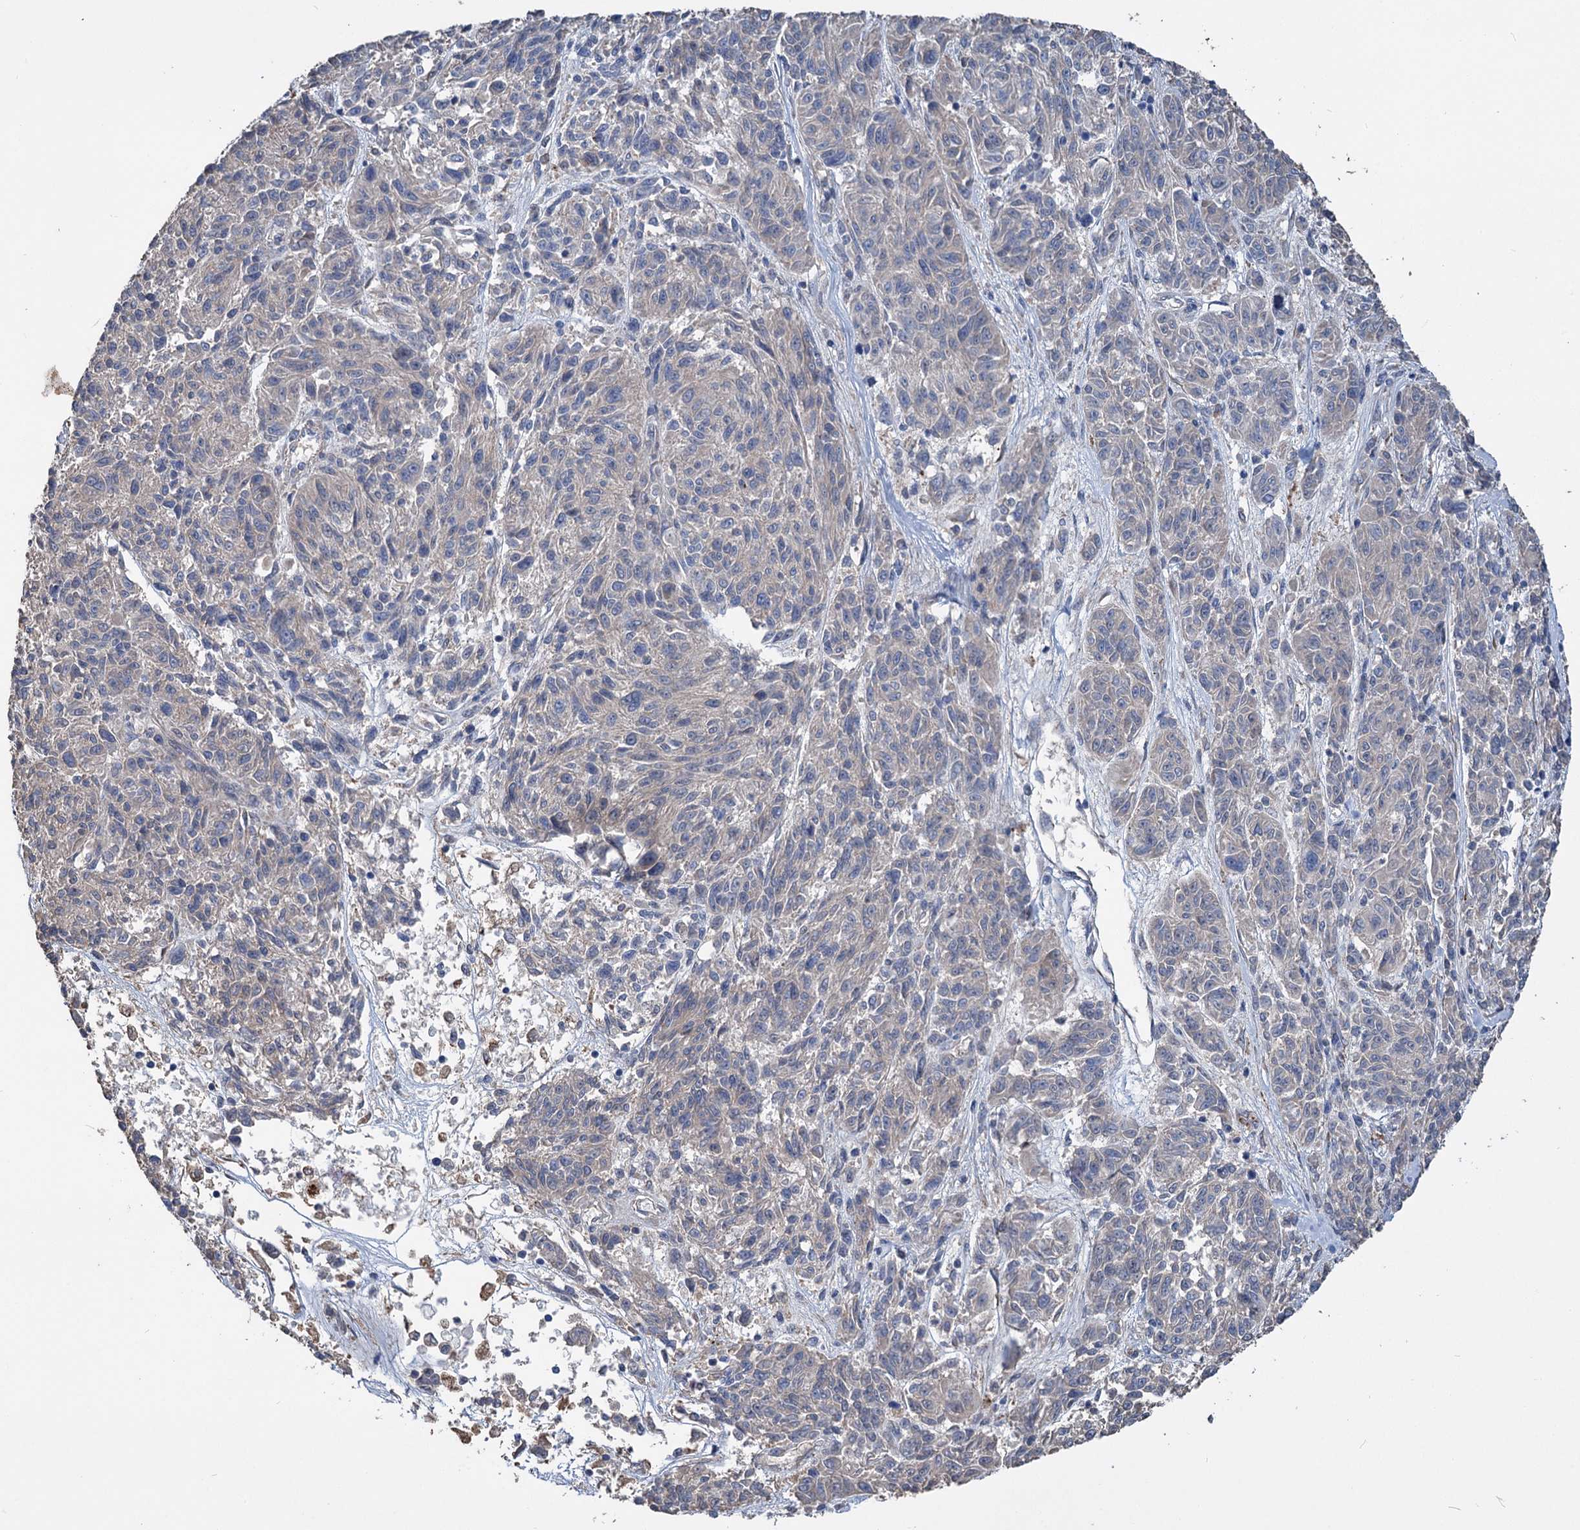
{"staining": {"intensity": "negative", "quantity": "none", "location": "none"}, "tissue": "melanoma", "cell_type": "Tumor cells", "image_type": "cancer", "snomed": [{"axis": "morphology", "description": "Malignant melanoma, NOS"}, {"axis": "topography", "description": "Skin"}], "caption": "This is an immunohistochemistry histopathology image of human melanoma. There is no positivity in tumor cells.", "gene": "URAD", "patient": {"sex": "male", "age": 53}}